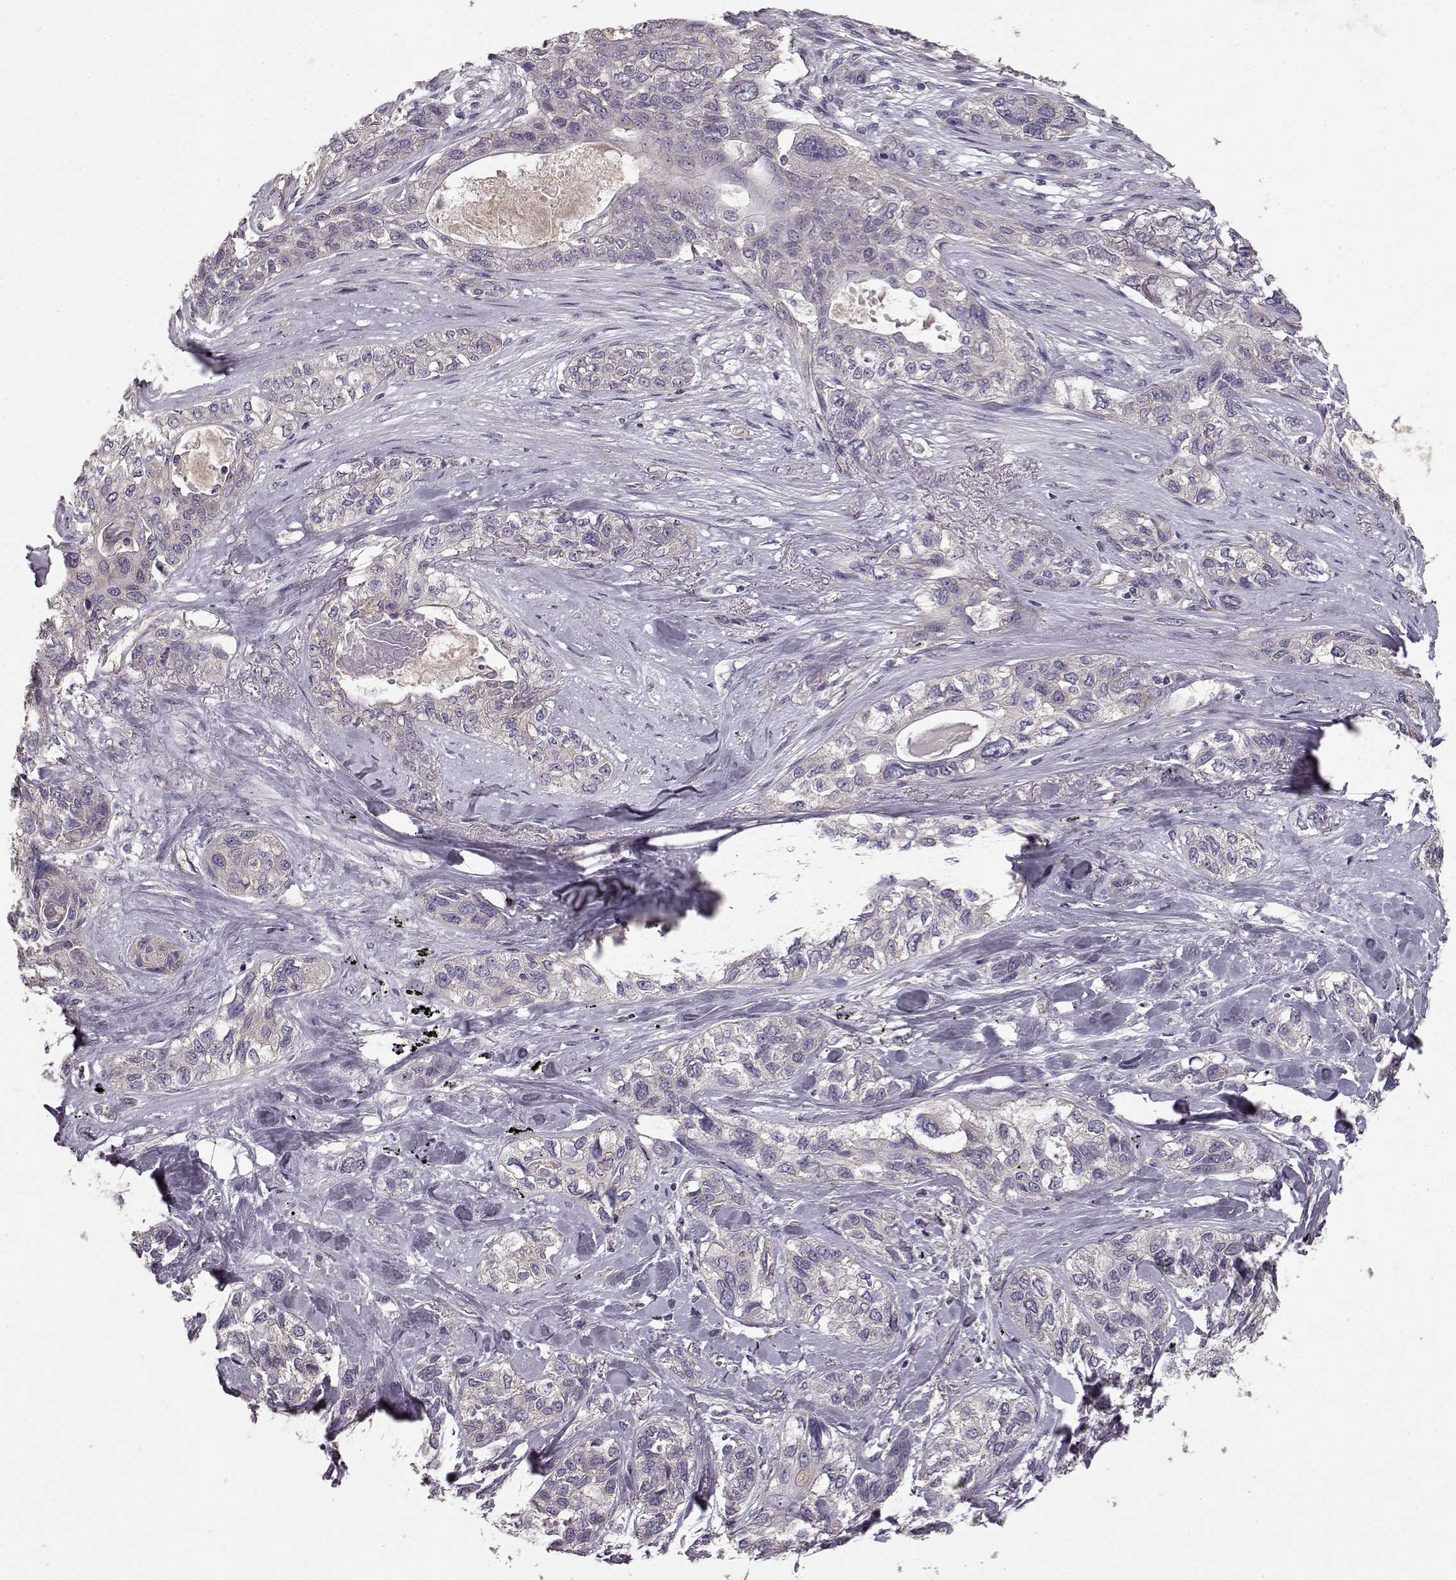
{"staining": {"intensity": "negative", "quantity": "none", "location": "none"}, "tissue": "lung cancer", "cell_type": "Tumor cells", "image_type": "cancer", "snomed": [{"axis": "morphology", "description": "Squamous cell carcinoma, NOS"}, {"axis": "topography", "description": "Lung"}], "caption": "This is a histopathology image of immunohistochemistry (IHC) staining of squamous cell carcinoma (lung), which shows no expression in tumor cells.", "gene": "ERBB3", "patient": {"sex": "female", "age": 70}}